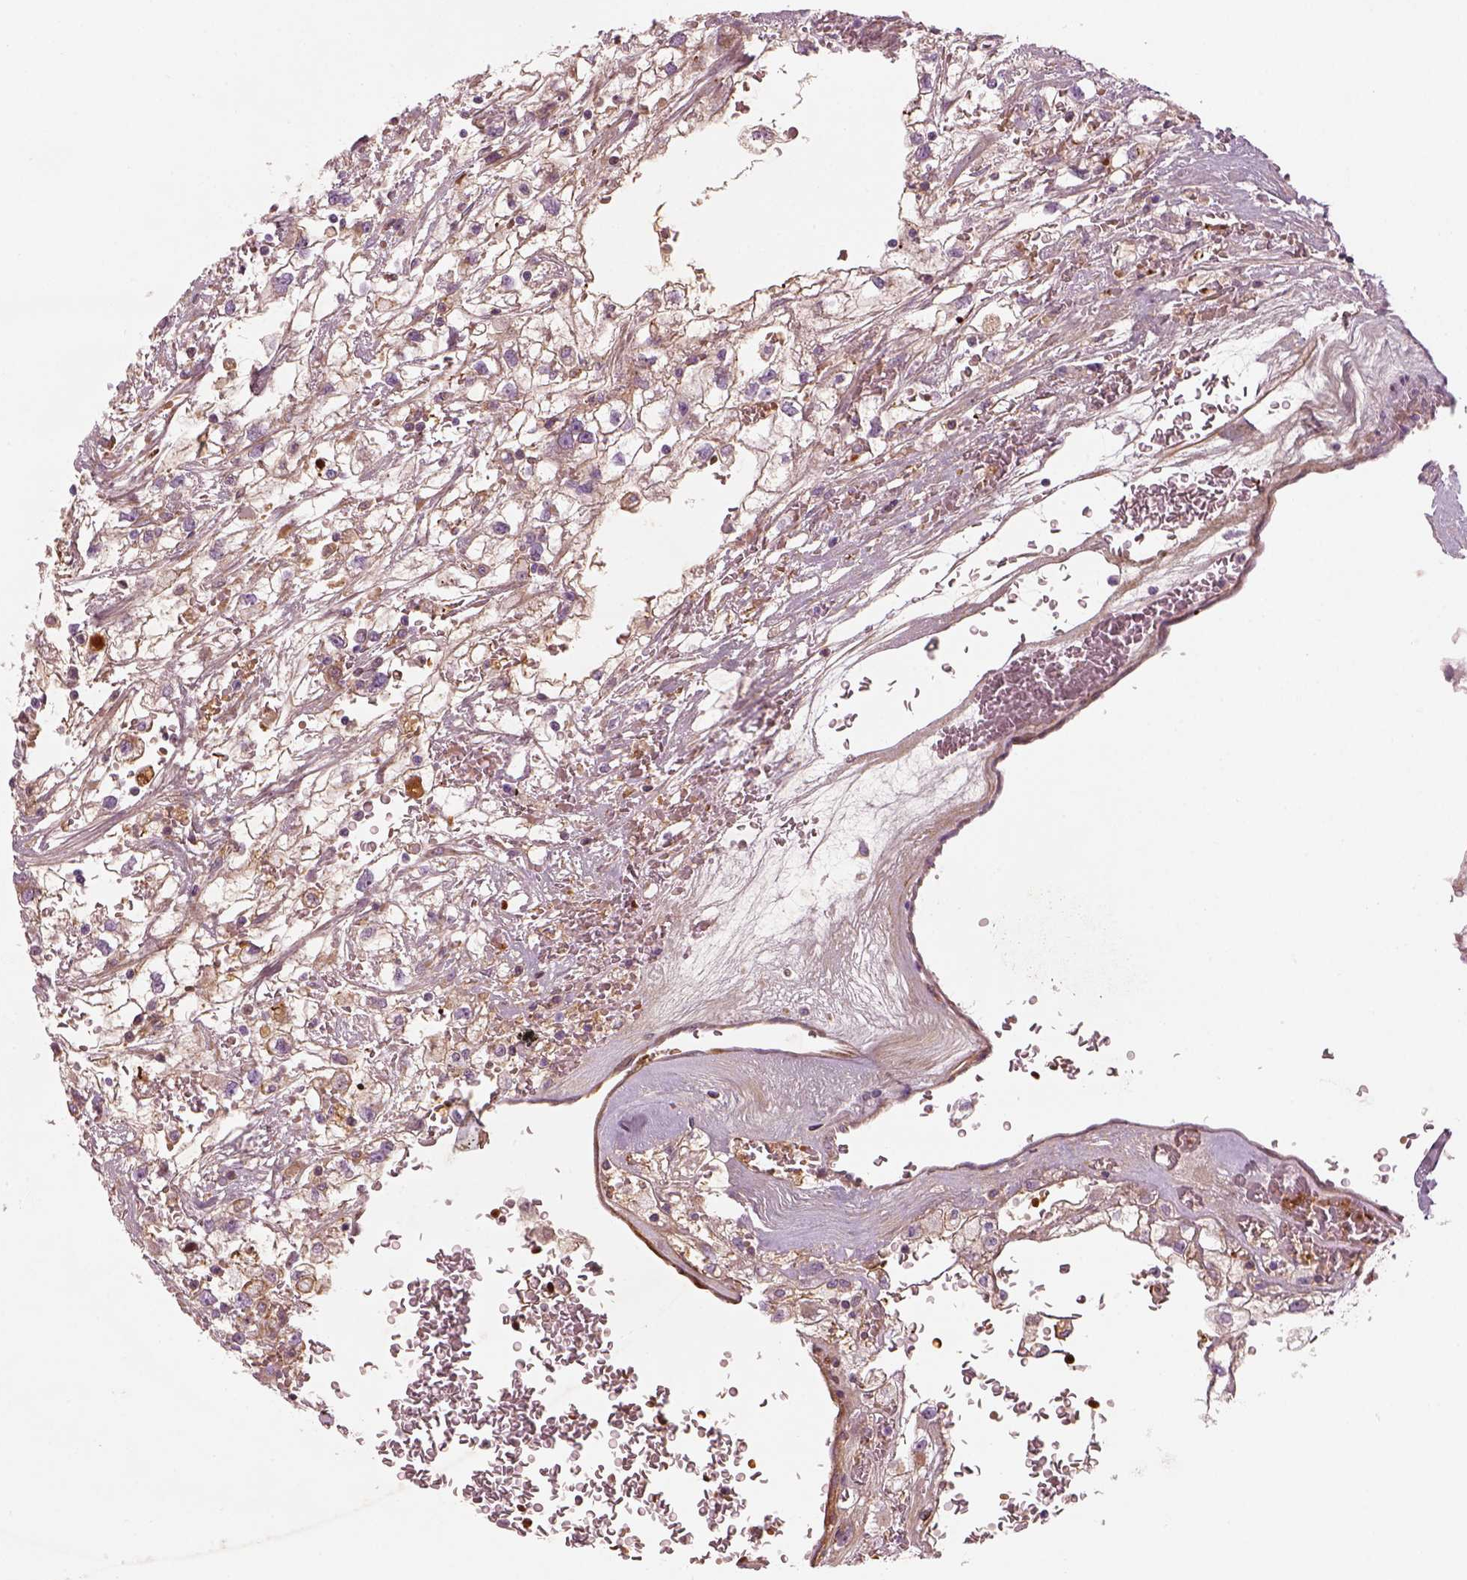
{"staining": {"intensity": "negative", "quantity": "none", "location": "none"}, "tissue": "renal cancer", "cell_type": "Tumor cells", "image_type": "cancer", "snomed": [{"axis": "morphology", "description": "Adenocarcinoma, NOS"}, {"axis": "topography", "description": "Kidney"}], "caption": "Immunohistochemical staining of adenocarcinoma (renal) shows no significant expression in tumor cells.", "gene": "PABPC1L2B", "patient": {"sex": "male", "age": 59}}